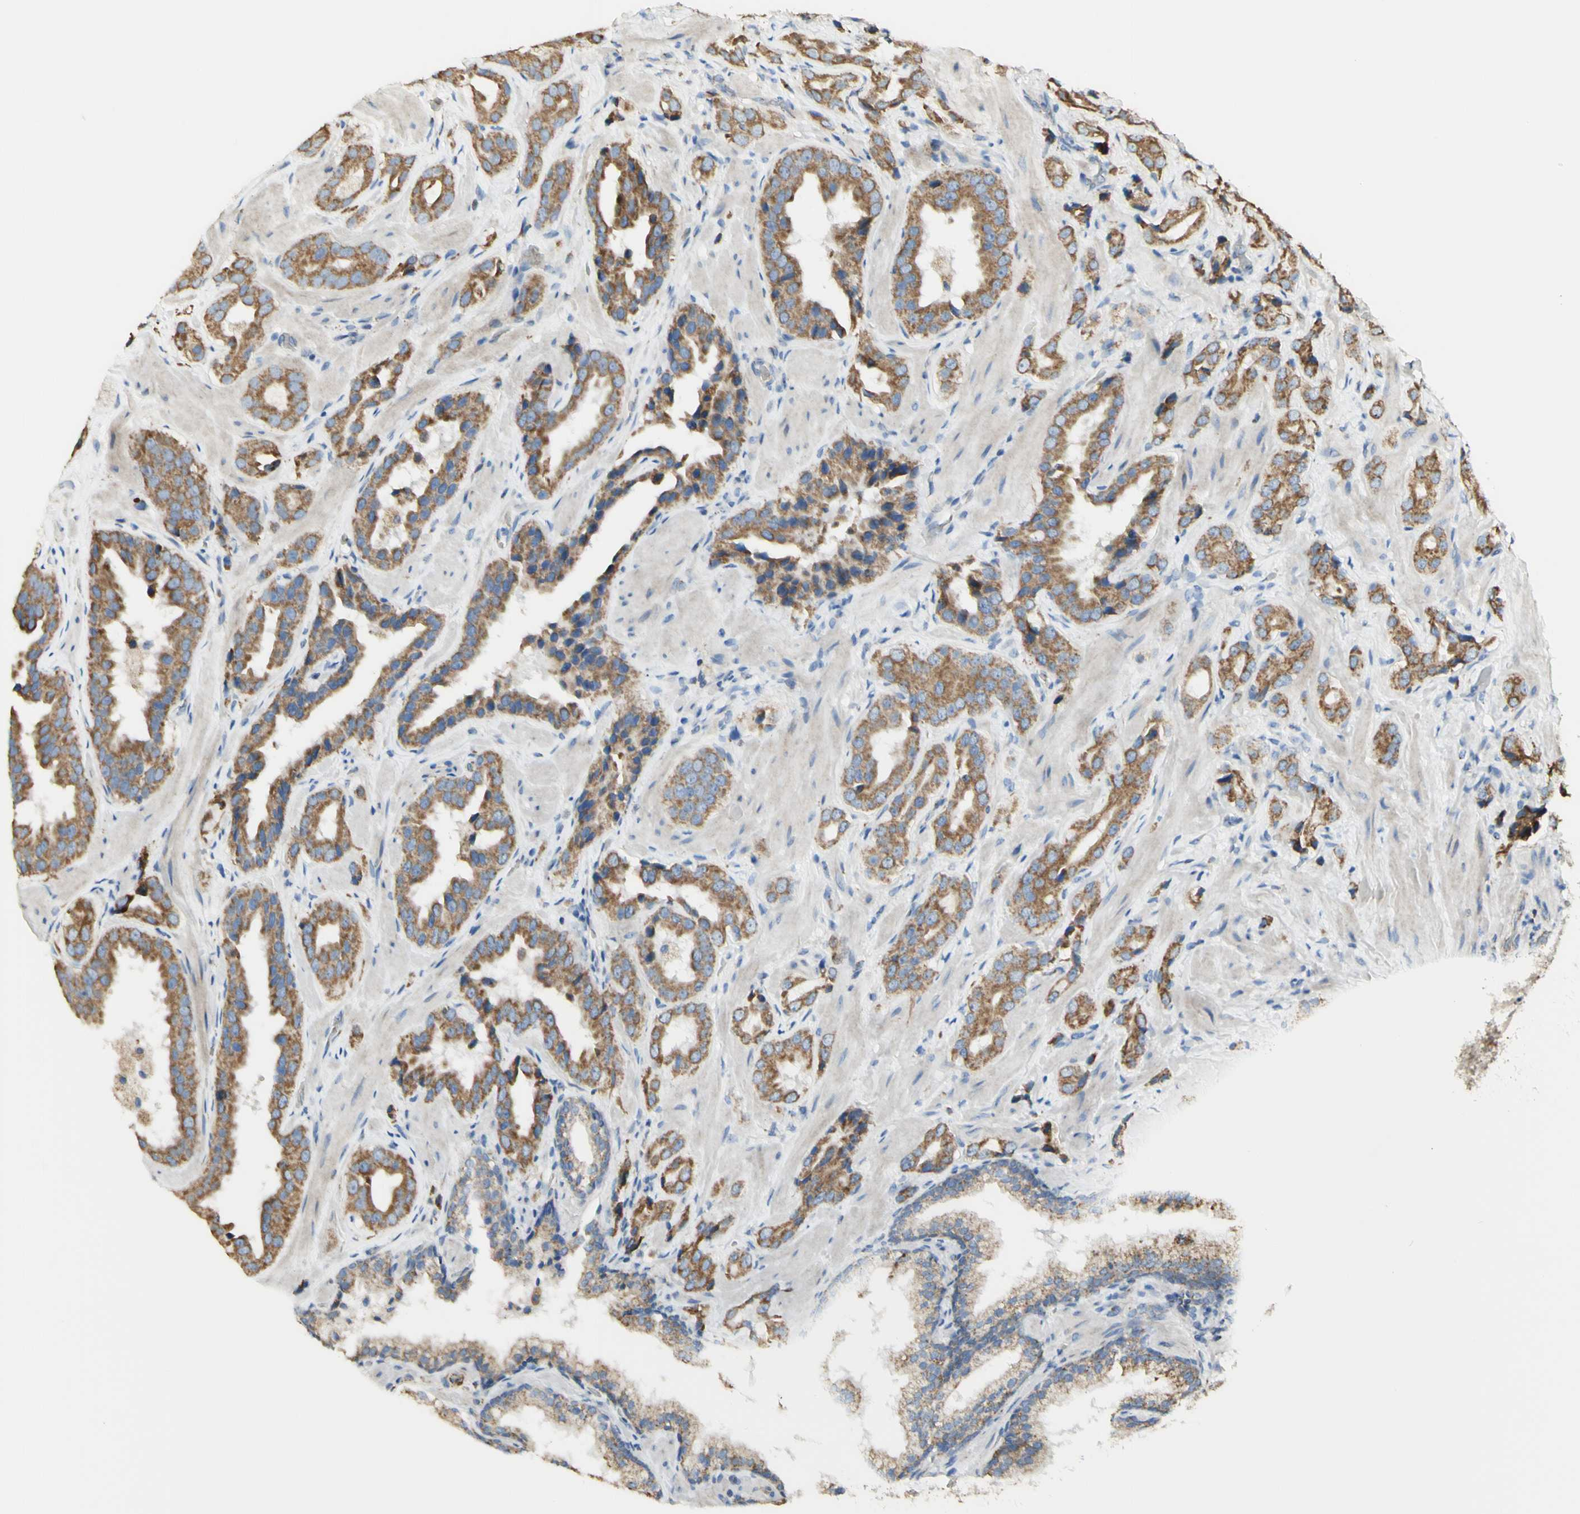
{"staining": {"intensity": "moderate", "quantity": ">75%", "location": "cytoplasmic/membranous"}, "tissue": "prostate cancer", "cell_type": "Tumor cells", "image_type": "cancer", "snomed": [{"axis": "morphology", "description": "Adenocarcinoma, High grade"}, {"axis": "topography", "description": "Prostate"}], "caption": "Immunohistochemical staining of human prostate cancer (adenocarcinoma (high-grade)) reveals moderate cytoplasmic/membranous protein expression in approximately >75% of tumor cells. (Stains: DAB in brown, nuclei in blue, Microscopy: brightfield microscopy at high magnification).", "gene": "LETM1", "patient": {"sex": "male", "age": 64}}